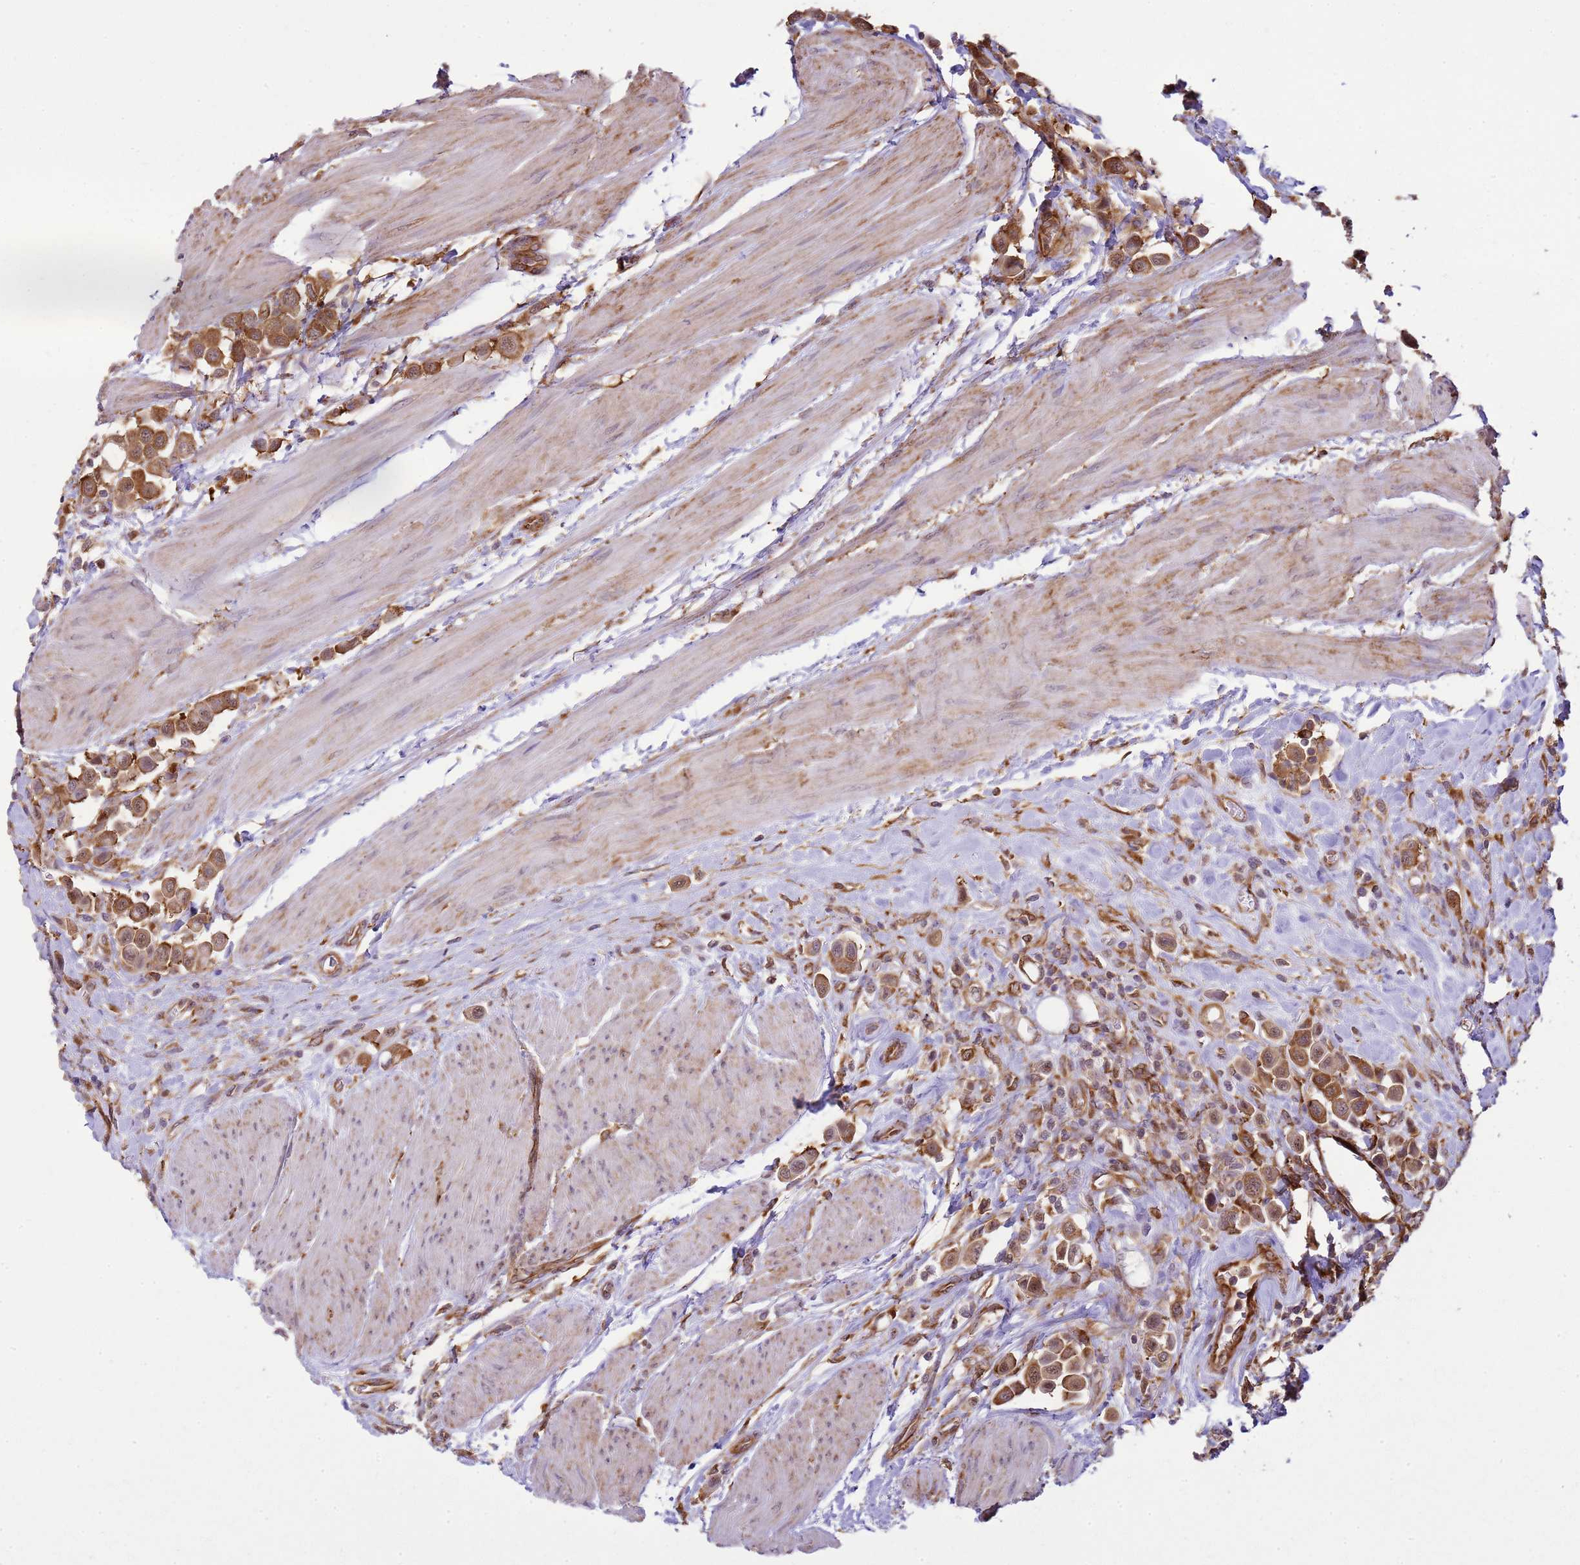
{"staining": {"intensity": "moderate", "quantity": ">75%", "location": "cytoplasmic/membranous"}, "tissue": "urothelial cancer", "cell_type": "Tumor cells", "image_type": "cancer", "snomed": [{"axis": "morphology", "description": "Urothelial carcinoma, High grade"}, {"axis": "topography", "description": "Urinary bladder"}], "caption": "Urothelial cancer tissue demonstrates moderate cytoplasmic/membranous positivity in about >75% of tumor cells", "gene": "GABRE", "patient": {"sex": "male", "age": 50}}